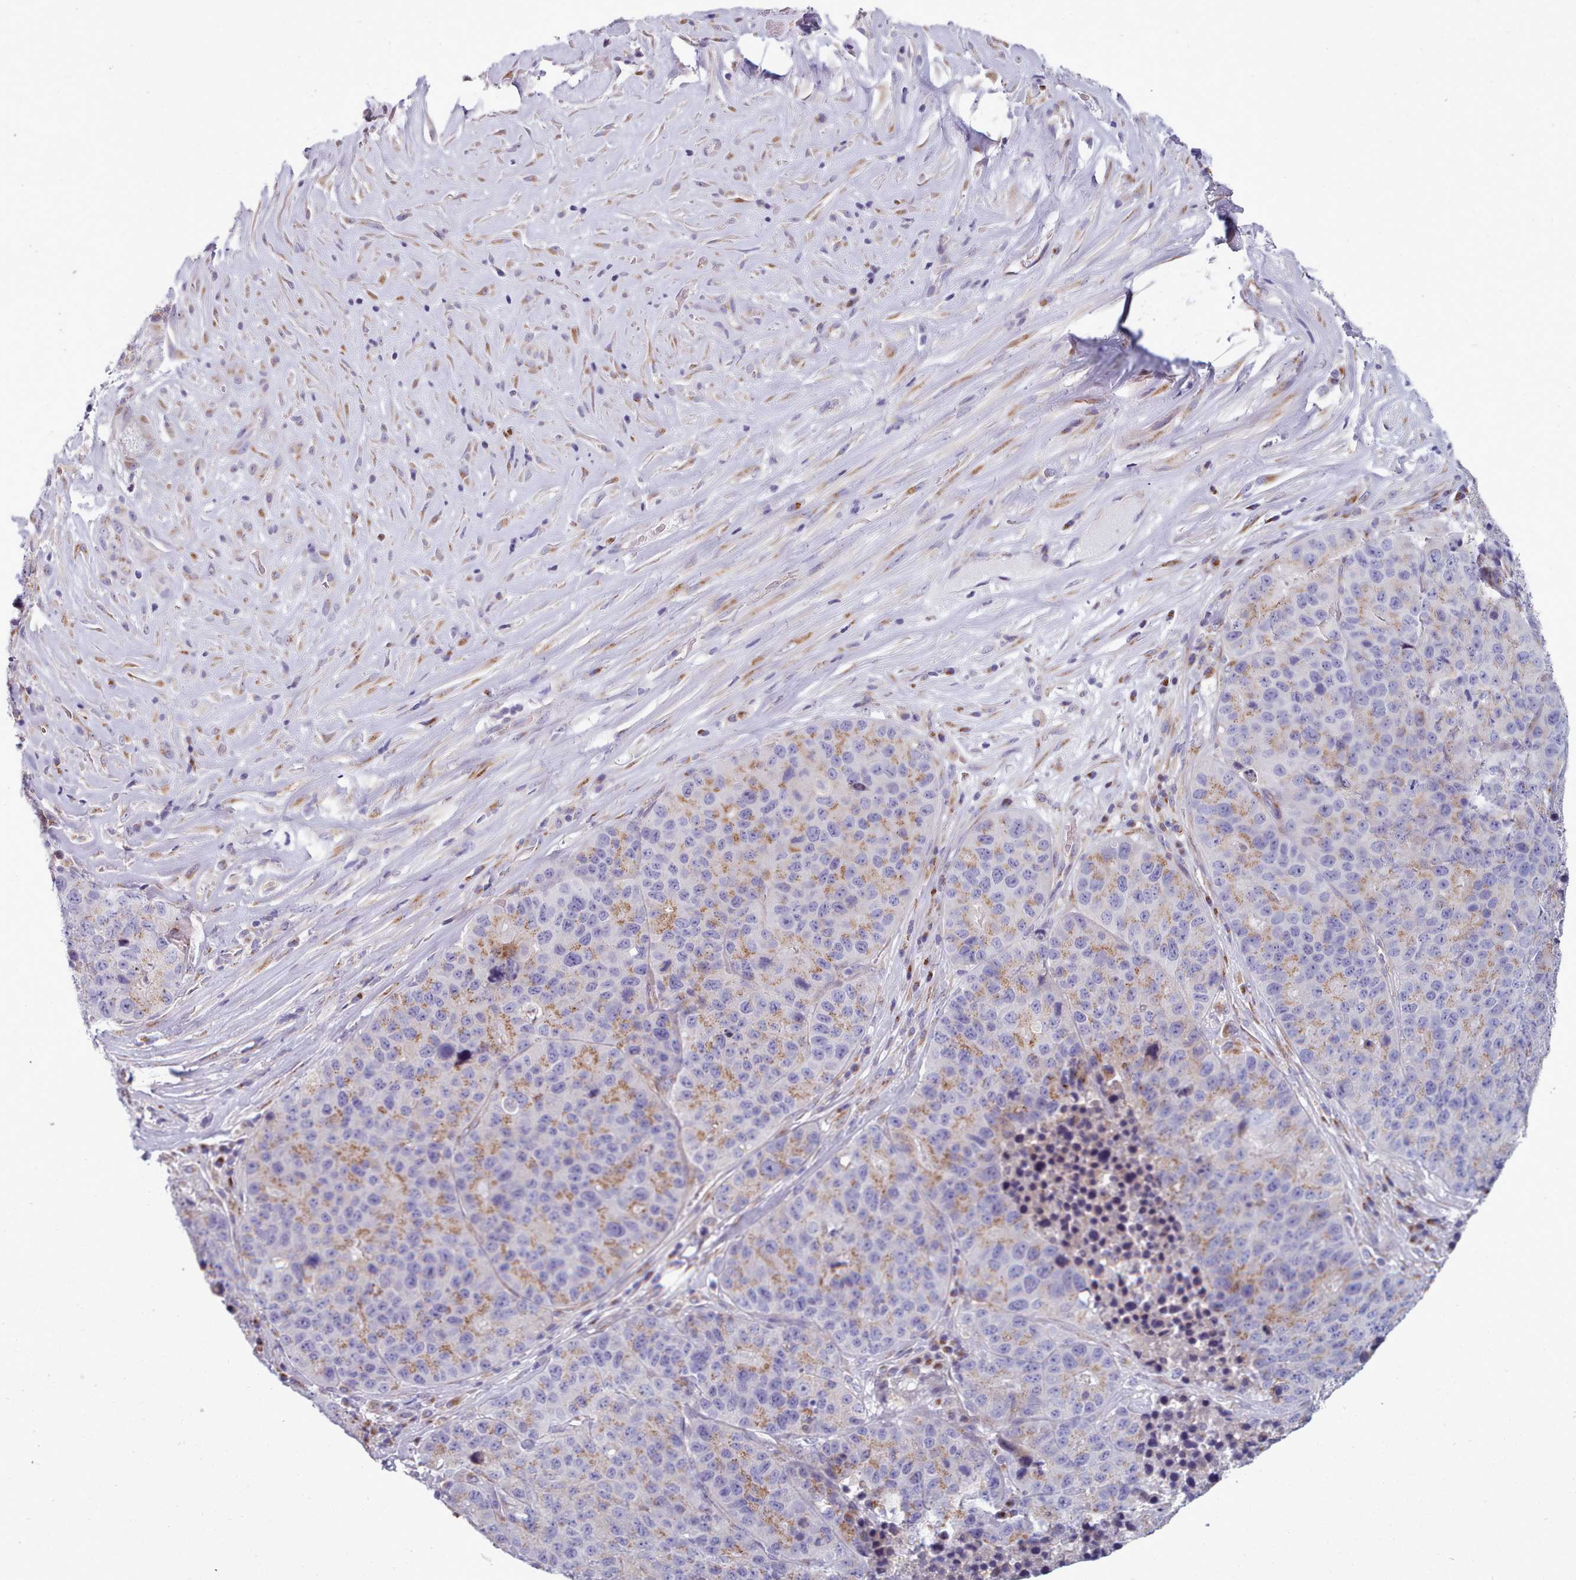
{"staining": {"intensity": "moderate", "quantity": "25%-75%", "location": "cytoplasmic/membranous"}, "tissue": "stomach cancer", "cell_type": "Tumor cells", "image_type": "cancer", "snomed": [{"axis": "morphology", "description": "Adenocarcinoma, NOS"}, {"axis": "topography", "description": "Stomach"}], "caption": "Adenocarcinoma (stomach) stained with immunohistochemistry demonstrates moderate cytoplasmic/membranous expression in about 25%-75% of tumor cells.", "gene": "MYRFL", "patient": {"sex": "male", "age": 71}}